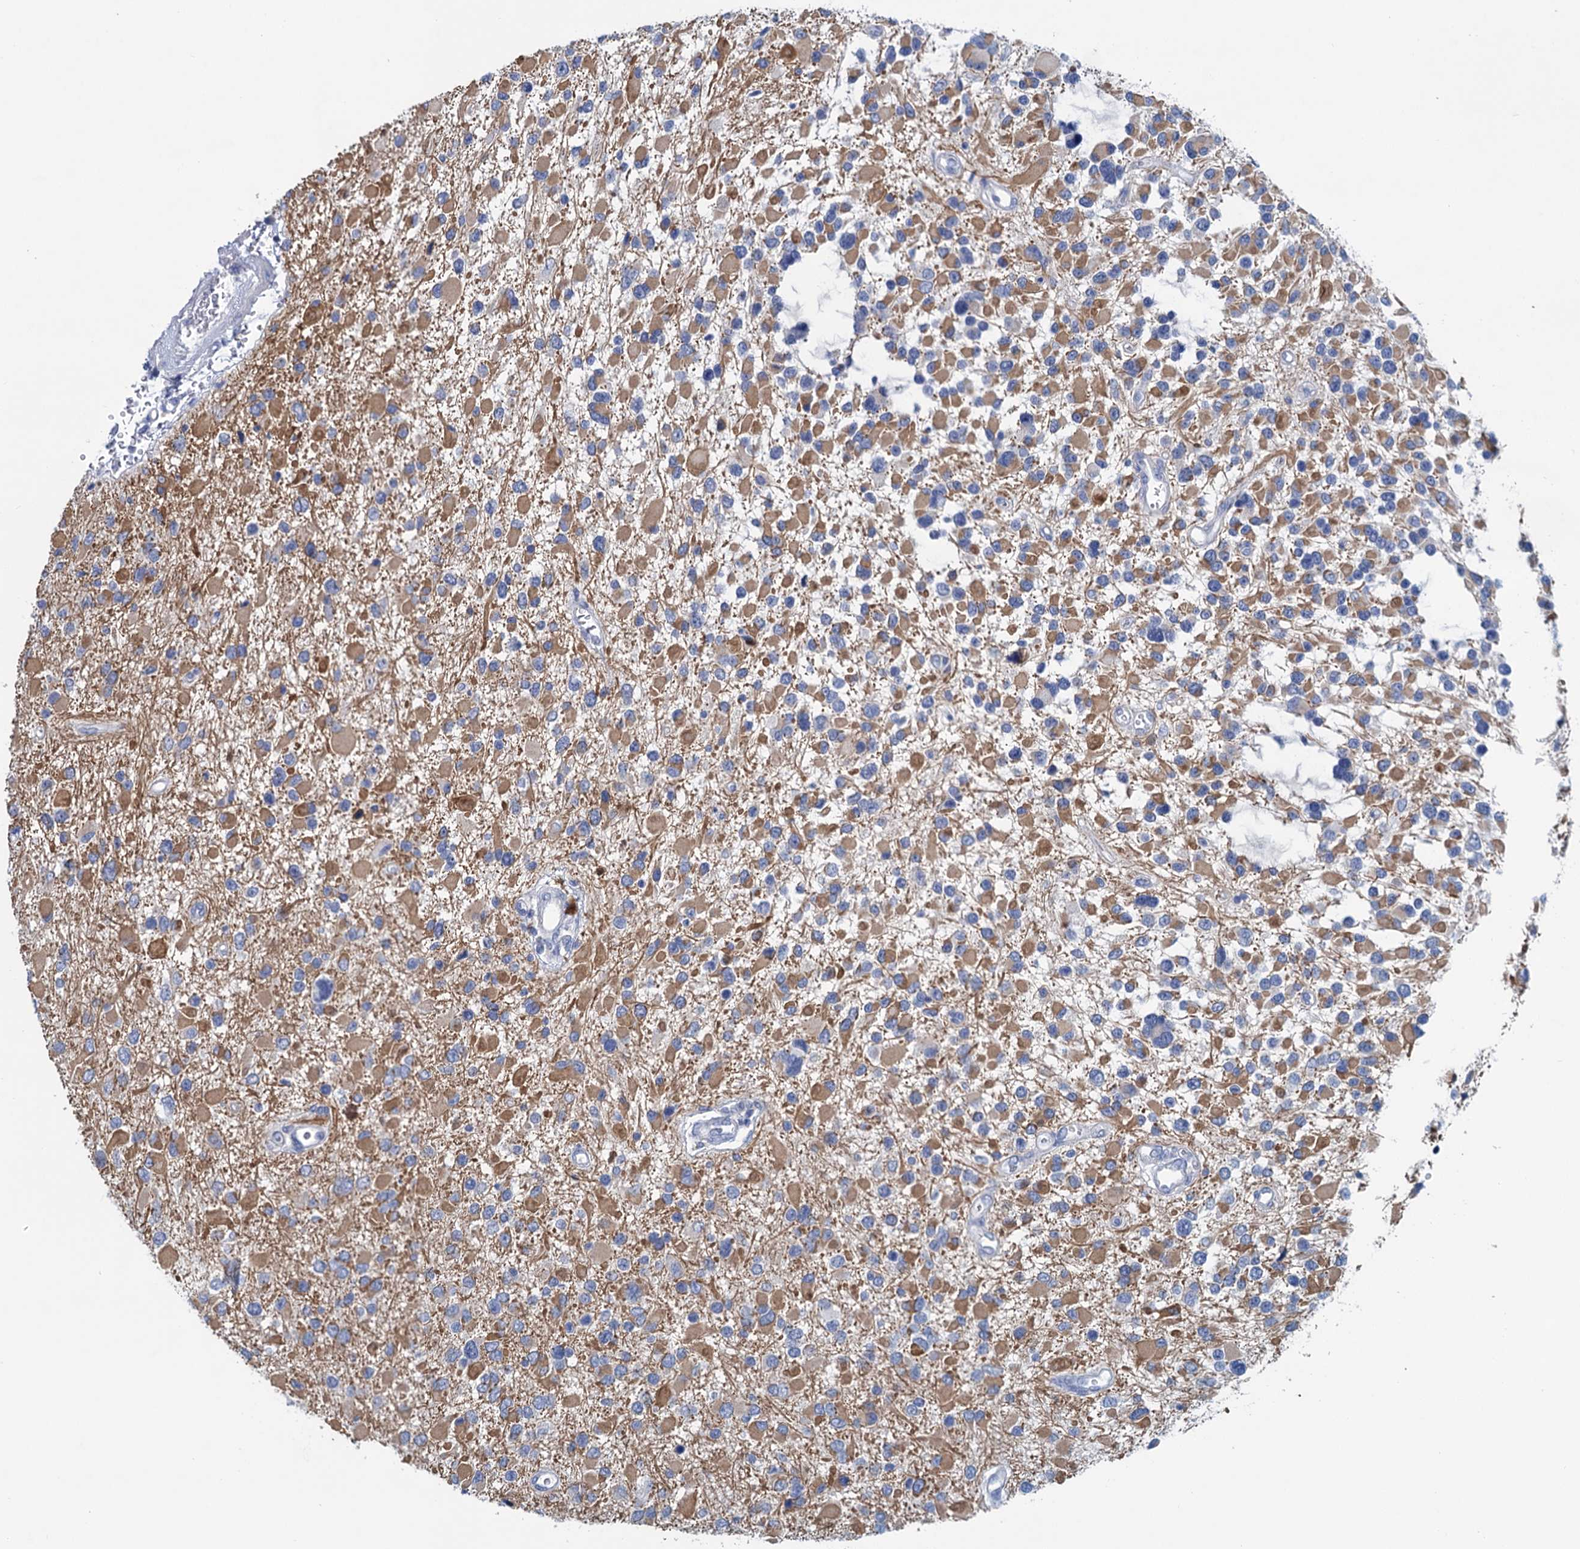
{"staining": {"intensity": "moderate", "quantity": "<25%", "location": "cytoplasmic/membranous"}, "tissue": "glioma", "cell_type": "Tumor cells", "image_type": "cancer", "snomed": [{"axis": "morphology", "description": "Glioma, malignant, High grade"}, {"axis": "topography", "description": "Brain"}], "caption": "A micrograph showing moderate cytoplasmic/membranous expression in approximately <25% of tumor cells in glioma, as visualized by brown immunohistochemical staining.", "gene": "MYOZ3", "patient": {"sex": "male", "age": 53}}